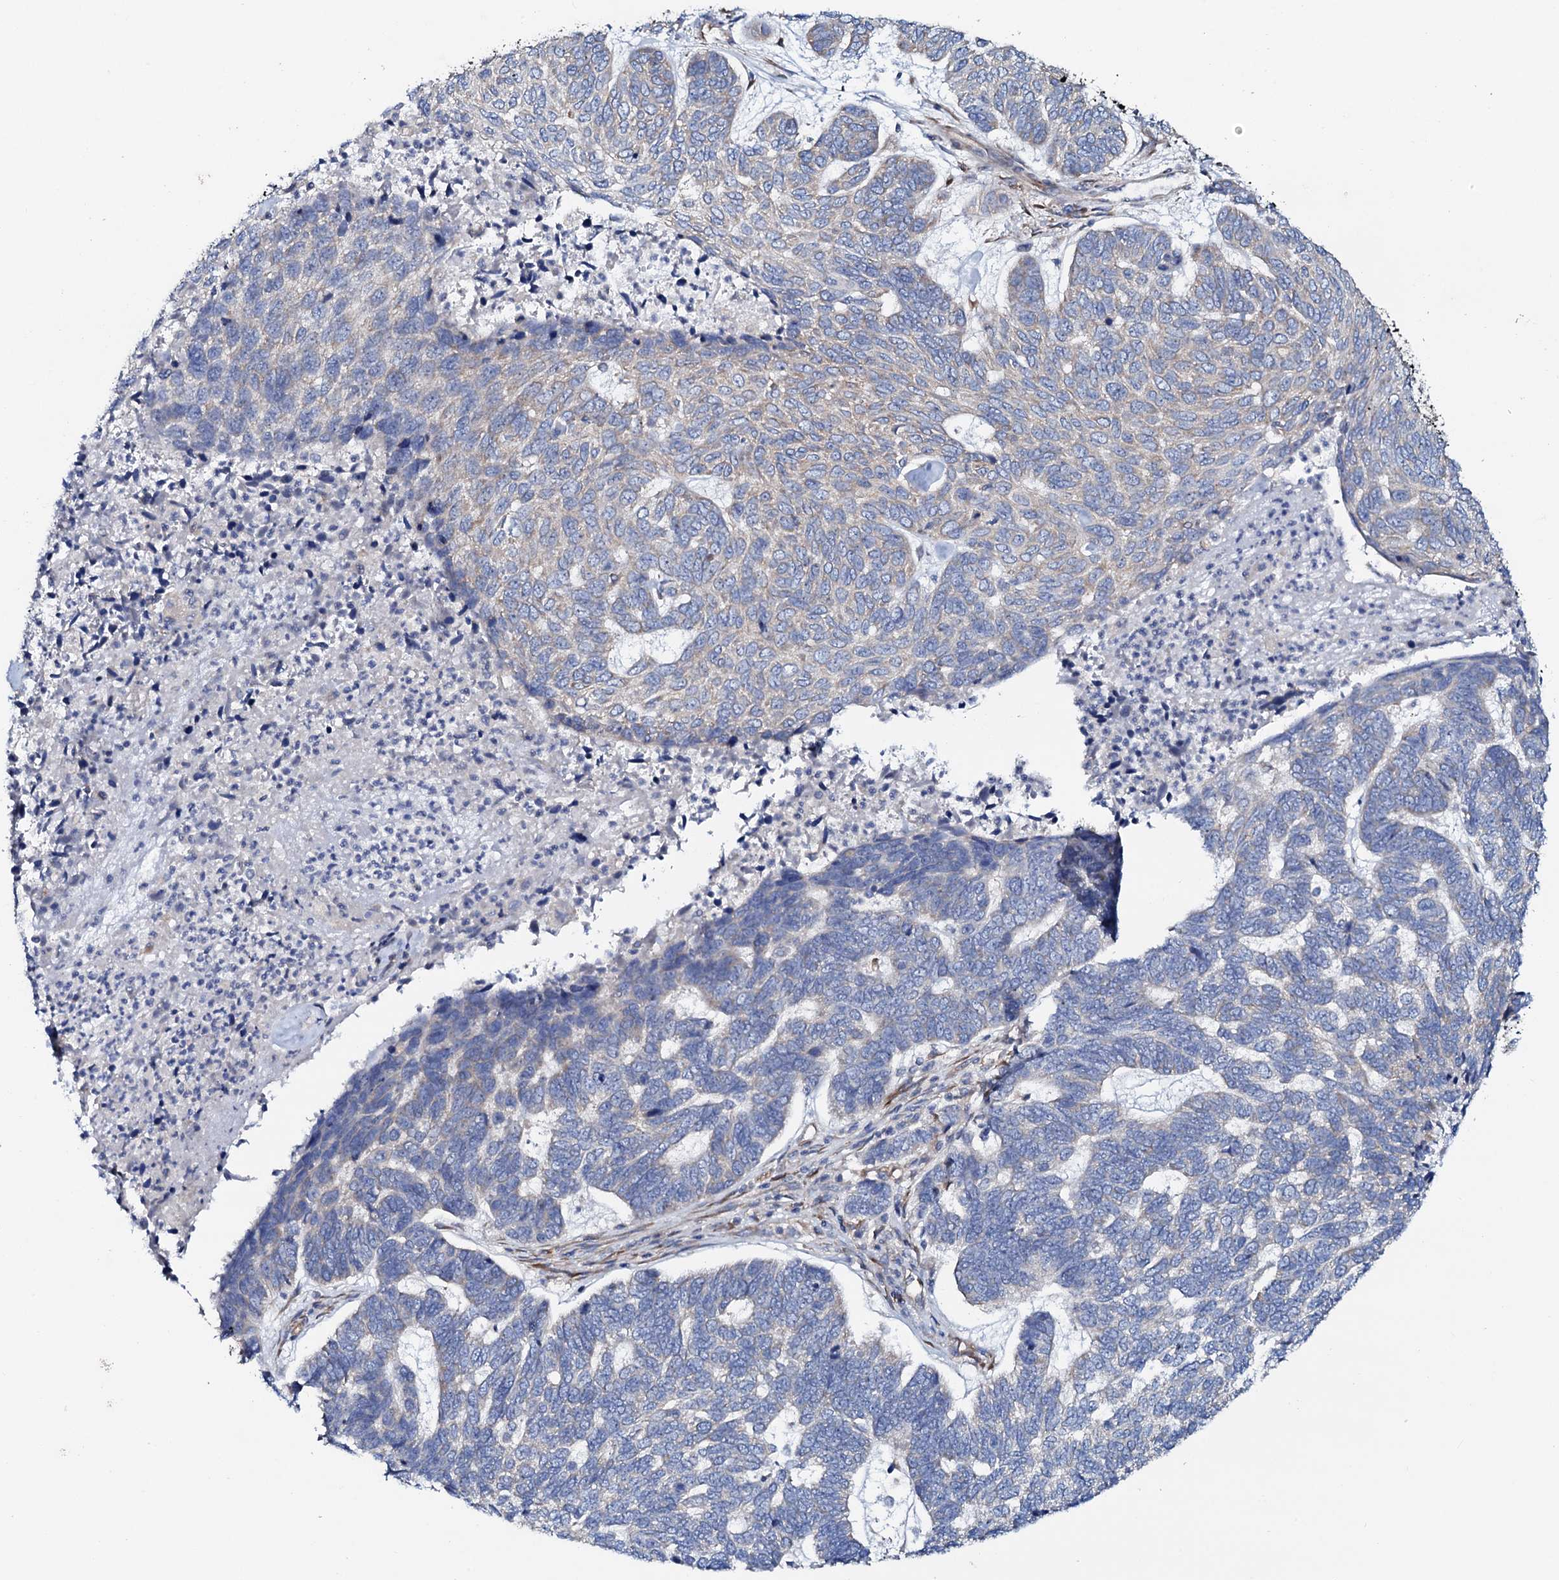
{"staining": {"intensity": "negative", "quantity": "none", "location": "none"}, "tissue": "skin cancer", "cell_type": "Tumor cells", "image_type": "cancer", "snomed": [{"axis": "morphology", "description": "Basal cell carcinoma"}, {"axis": "topography", "description": "Skin"}], "caption": "A high-resolution histopathology image shows IHC staining of skin cancer (basal cell carcinoma), which reveals no significant staining in tumor cells.", "gene": "STARD13", "patient": {"sex": "female", "age": 65}}